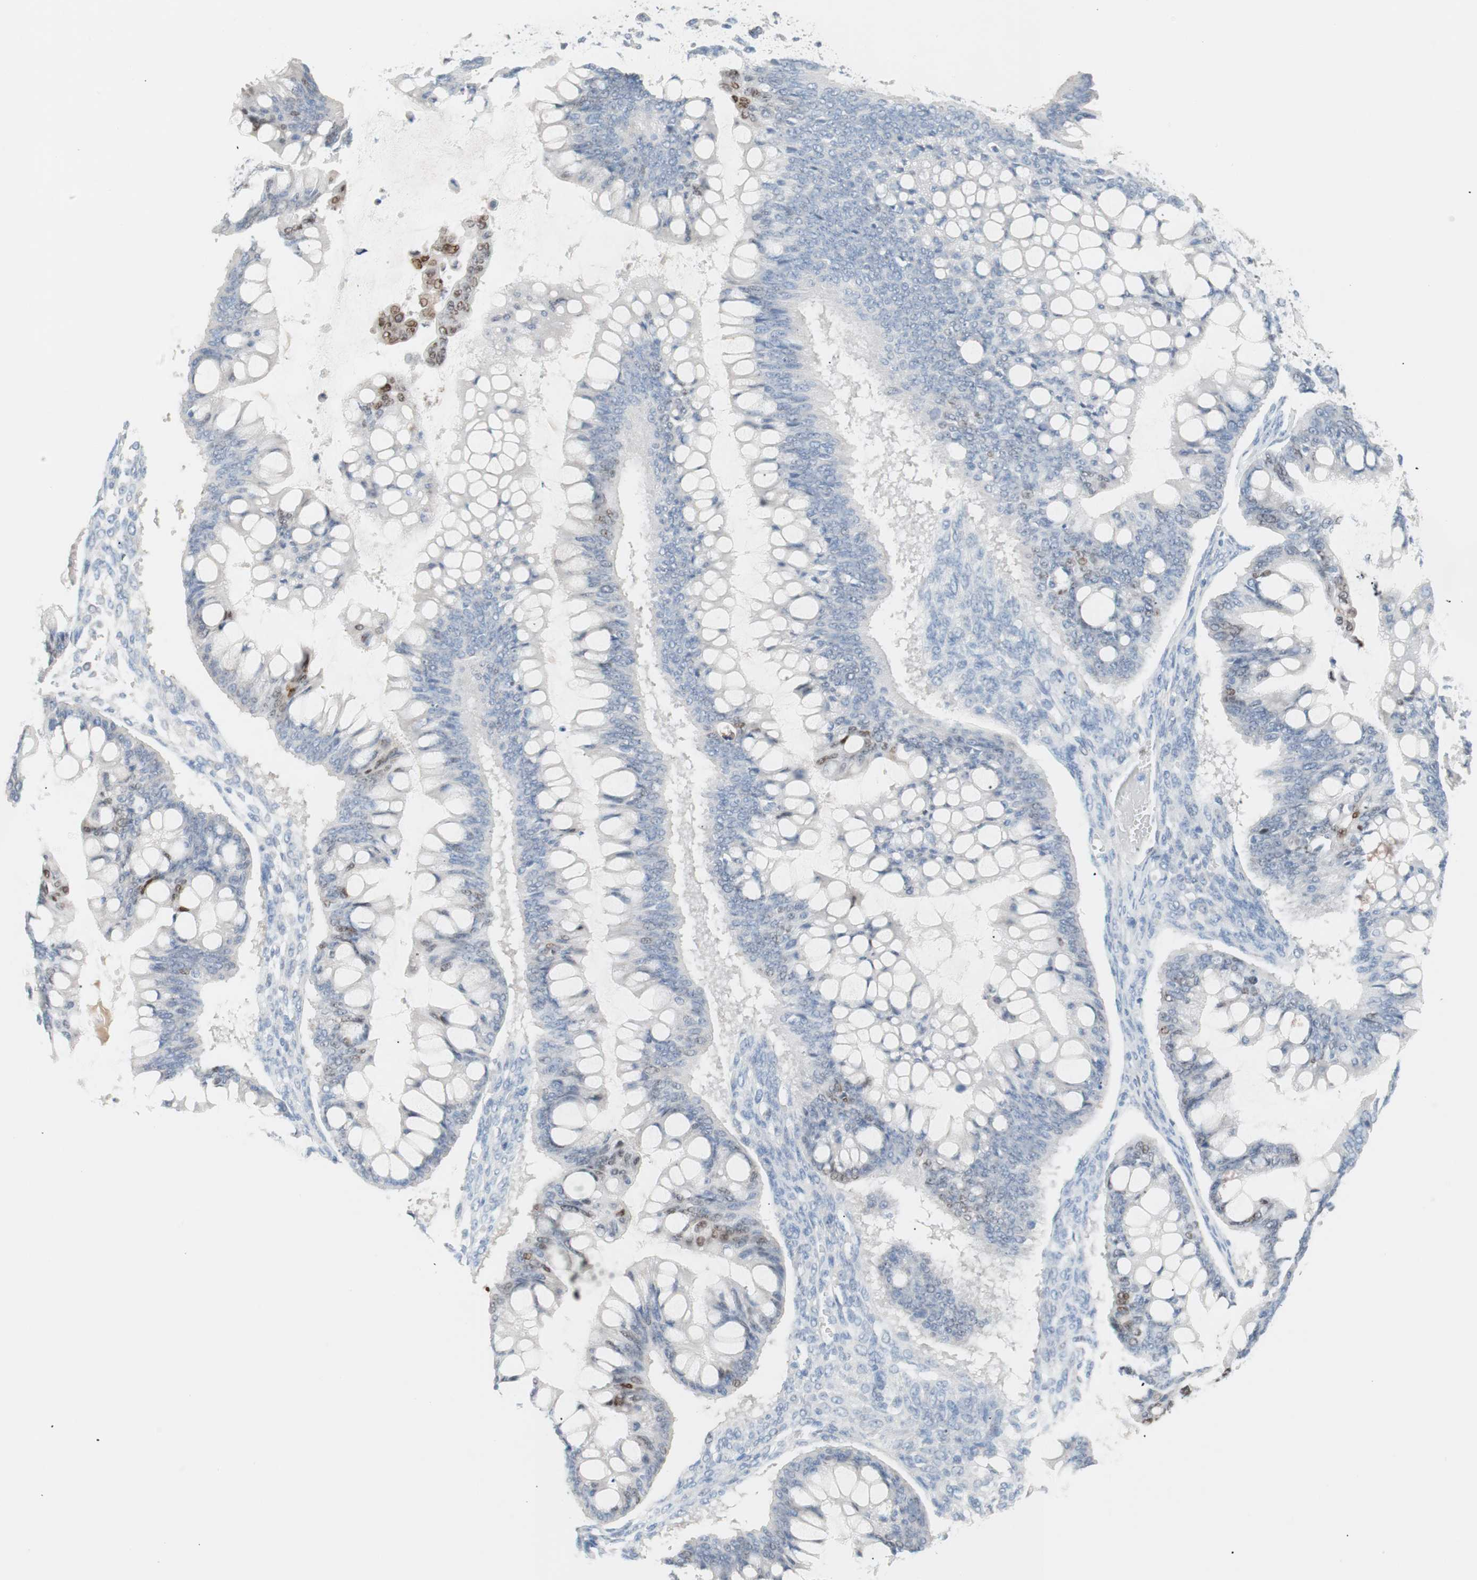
{"staining": {"intensity": "moderate", "quantity": "<25%", "location": "nuclear"}, "tissue": "ovarian cancer", "cell_type": "Tumor cells", "image_type": "cancer", "snomed": [{"axis": "morphology", "description": "Cystadenocarcinoma, mucinous, NOS"}, {"axis": "topography", "description": "Ovary"}], "caption": "This is a photomicrograph of IHC staining of ovarian cancer, which shows moderate staining in the nuclear of tumor cells.", "gene": "FOSL1", "patient": {"sex": "female", "age": 73}}